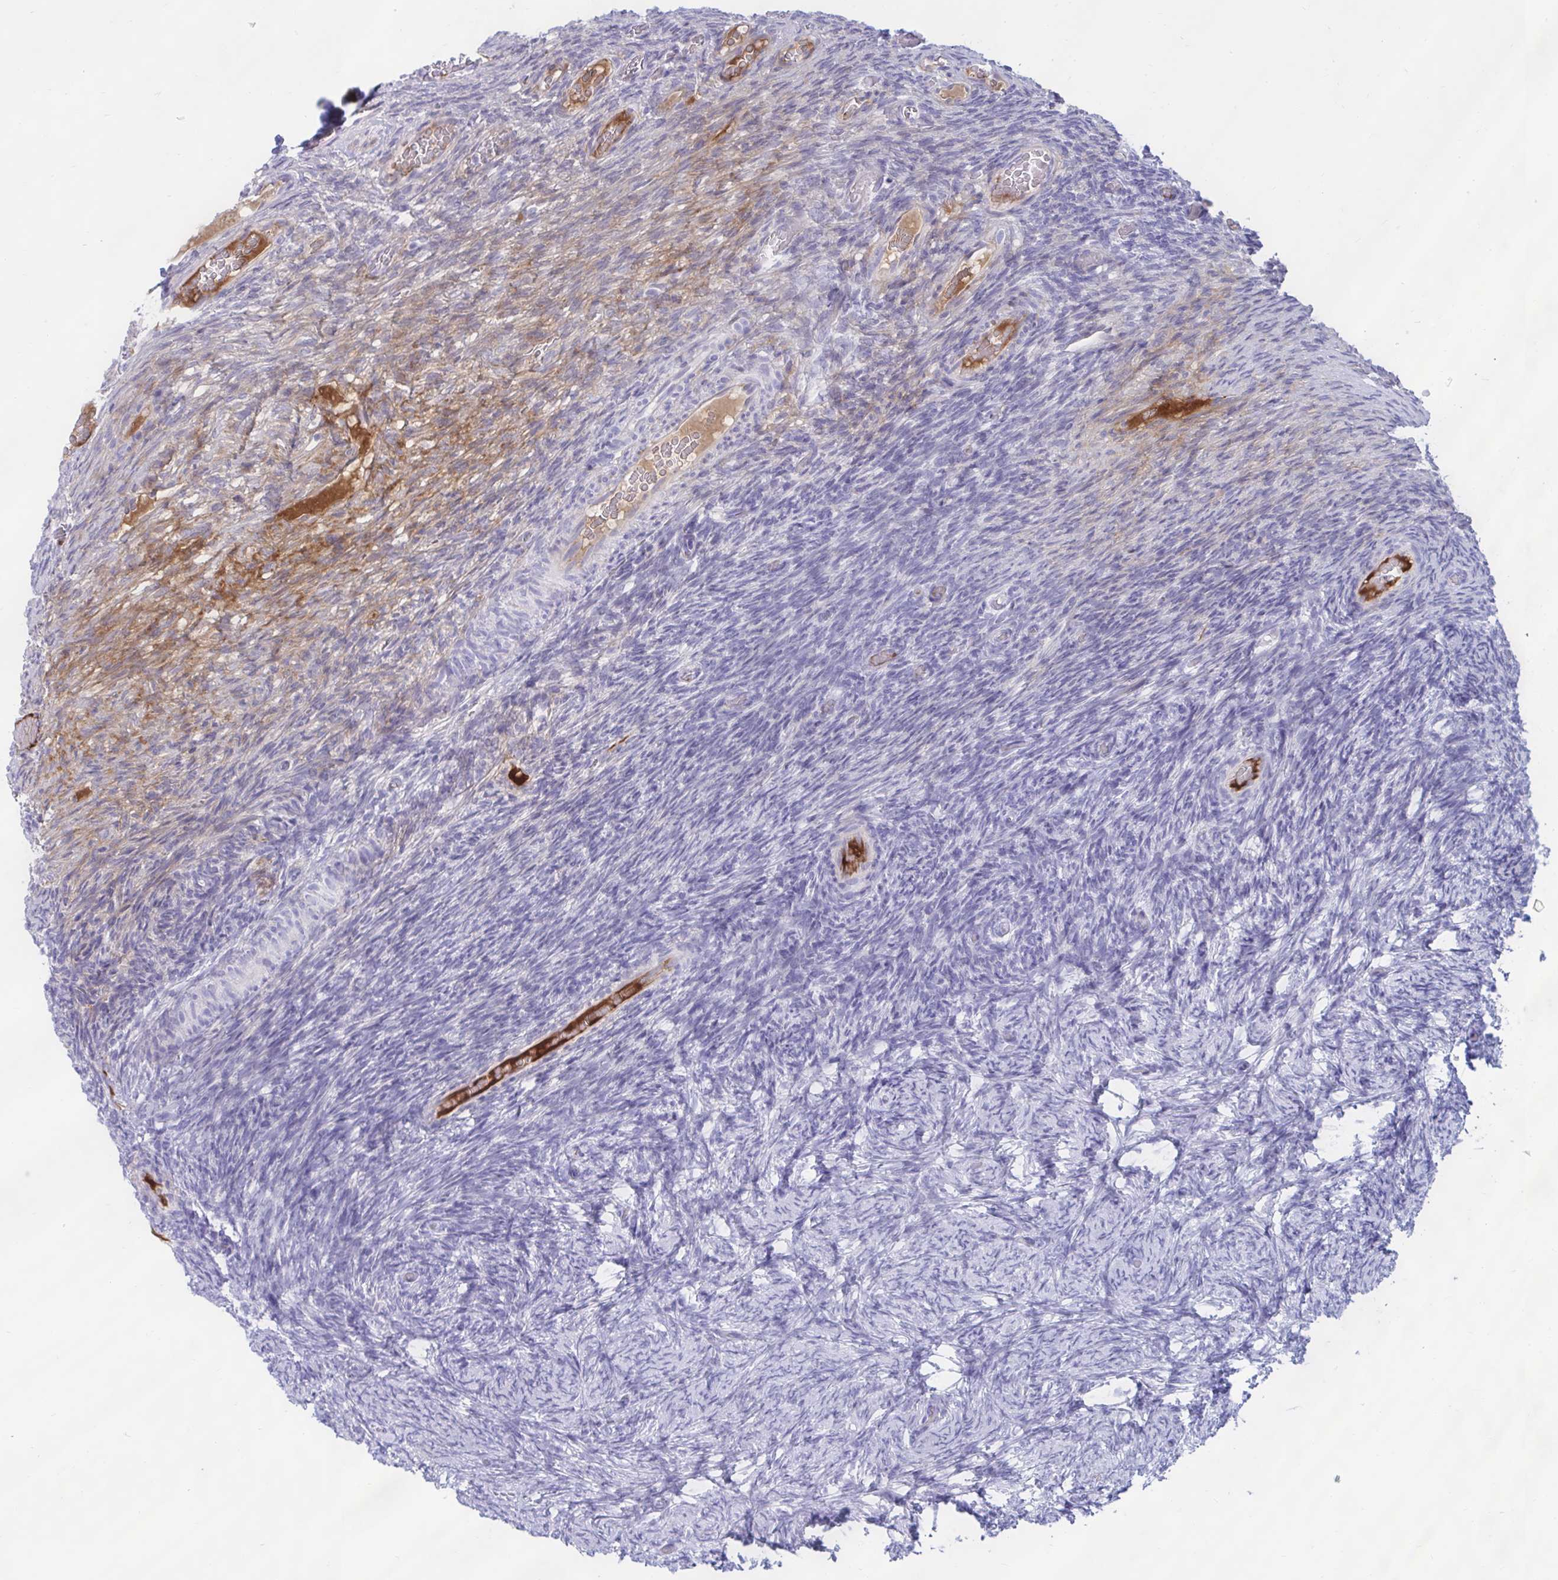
{"staining": {"intensity": "negative", "quantity": "none", "location": "none"}, "tissue": "ovary", "cell_type": "Follicle cells", "image_type": "normal", "snomed": [{"axis": "morphology", "description": "Normal tissue, NOS"}, {"axis": "topography", "description": "Ovary"}], "caption": "The micrograph reveals no staining of follicle cells in normal ovary.", "gene": "FAM219B", "patient": {"sex": "female", "age": 34}}